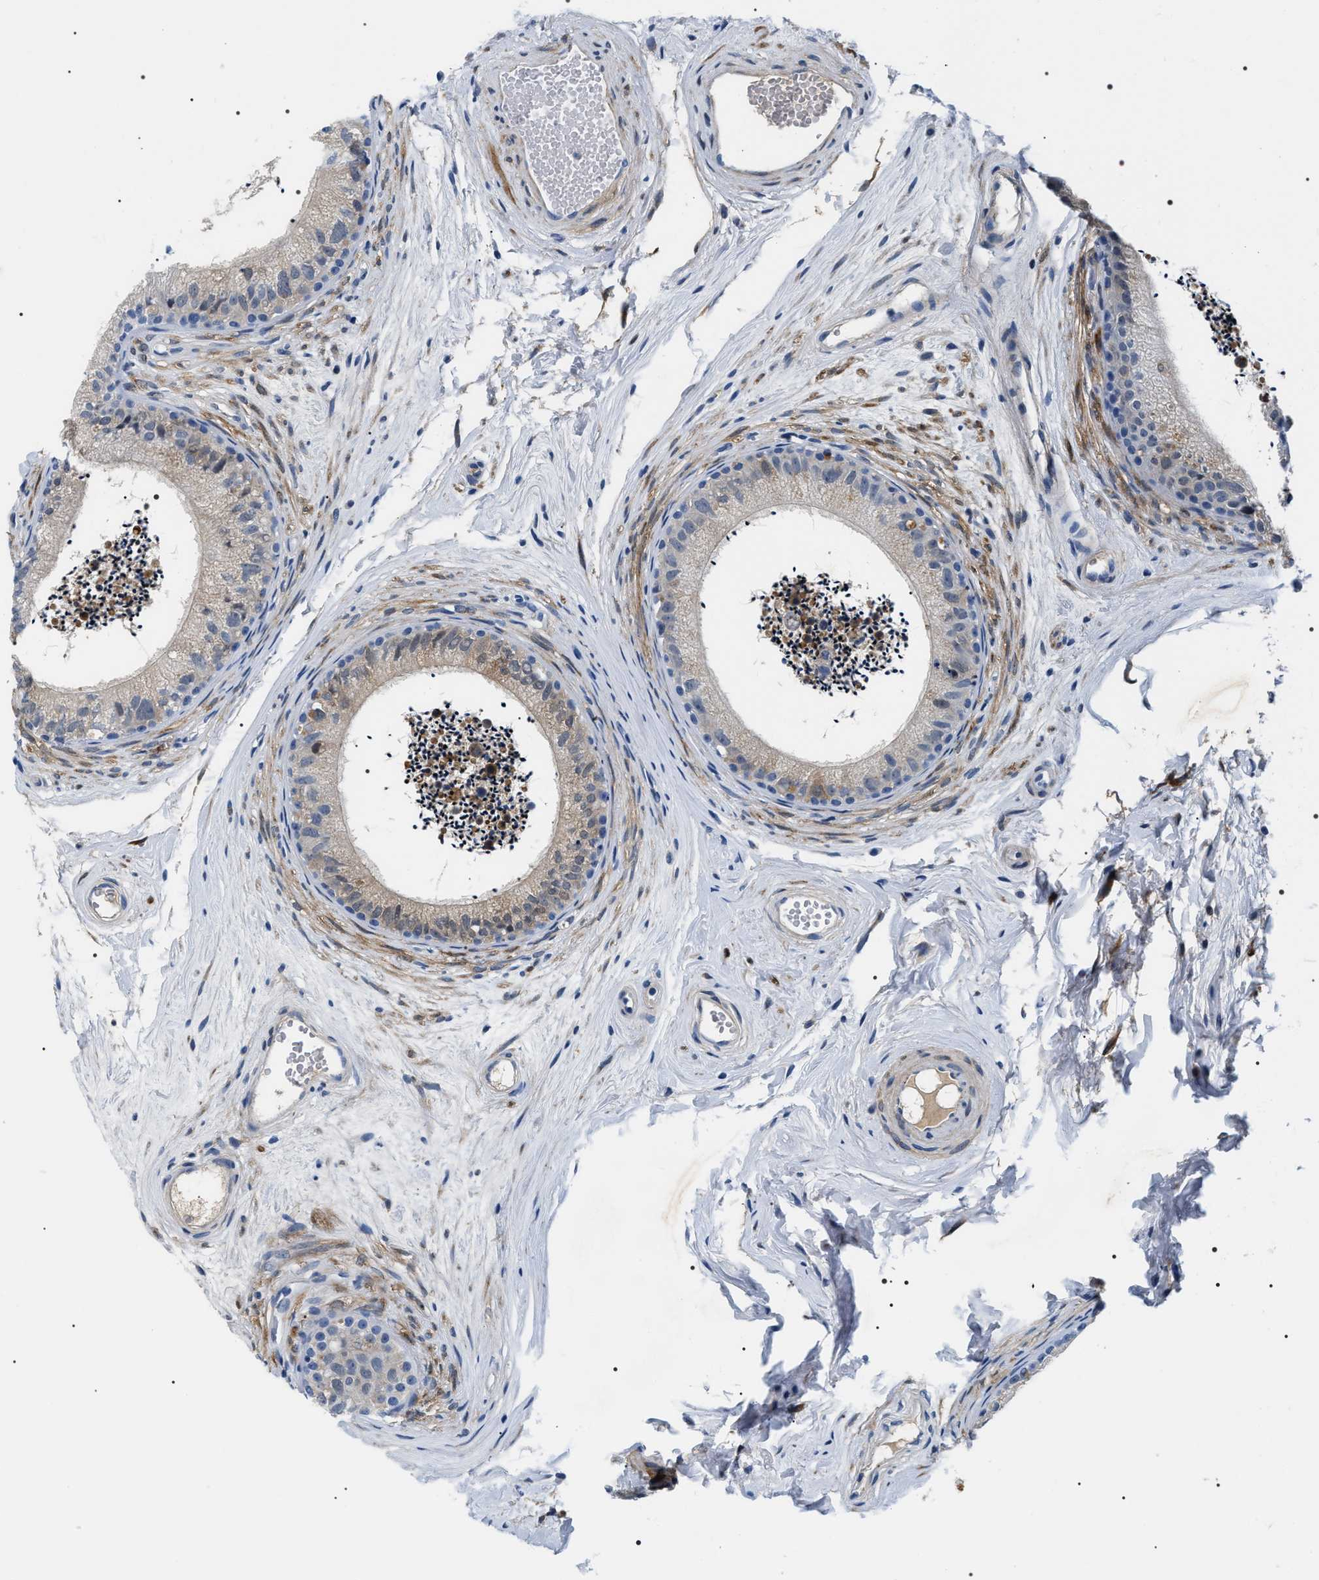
{"staining": {"intensity": "negative", "quantity": "none", "location": "none"}, "tissue": "epididymis", "cell_type": "Glandular cells", "image_type": "normal", "snomed": [{"axis": "morphology", "description": "Normal tissue, NOS"}, {"axis": "topography", "description": "Epididymis"}], "caption": "Glandular cells show no significant protein positivity in normal epididymis. (DAB (3,3'-diaminobenzidine) immunohistochemistry with hematoxylin counter stain).", "gene": "BAG2", "patient": {"sex": "male", "age": 56}}